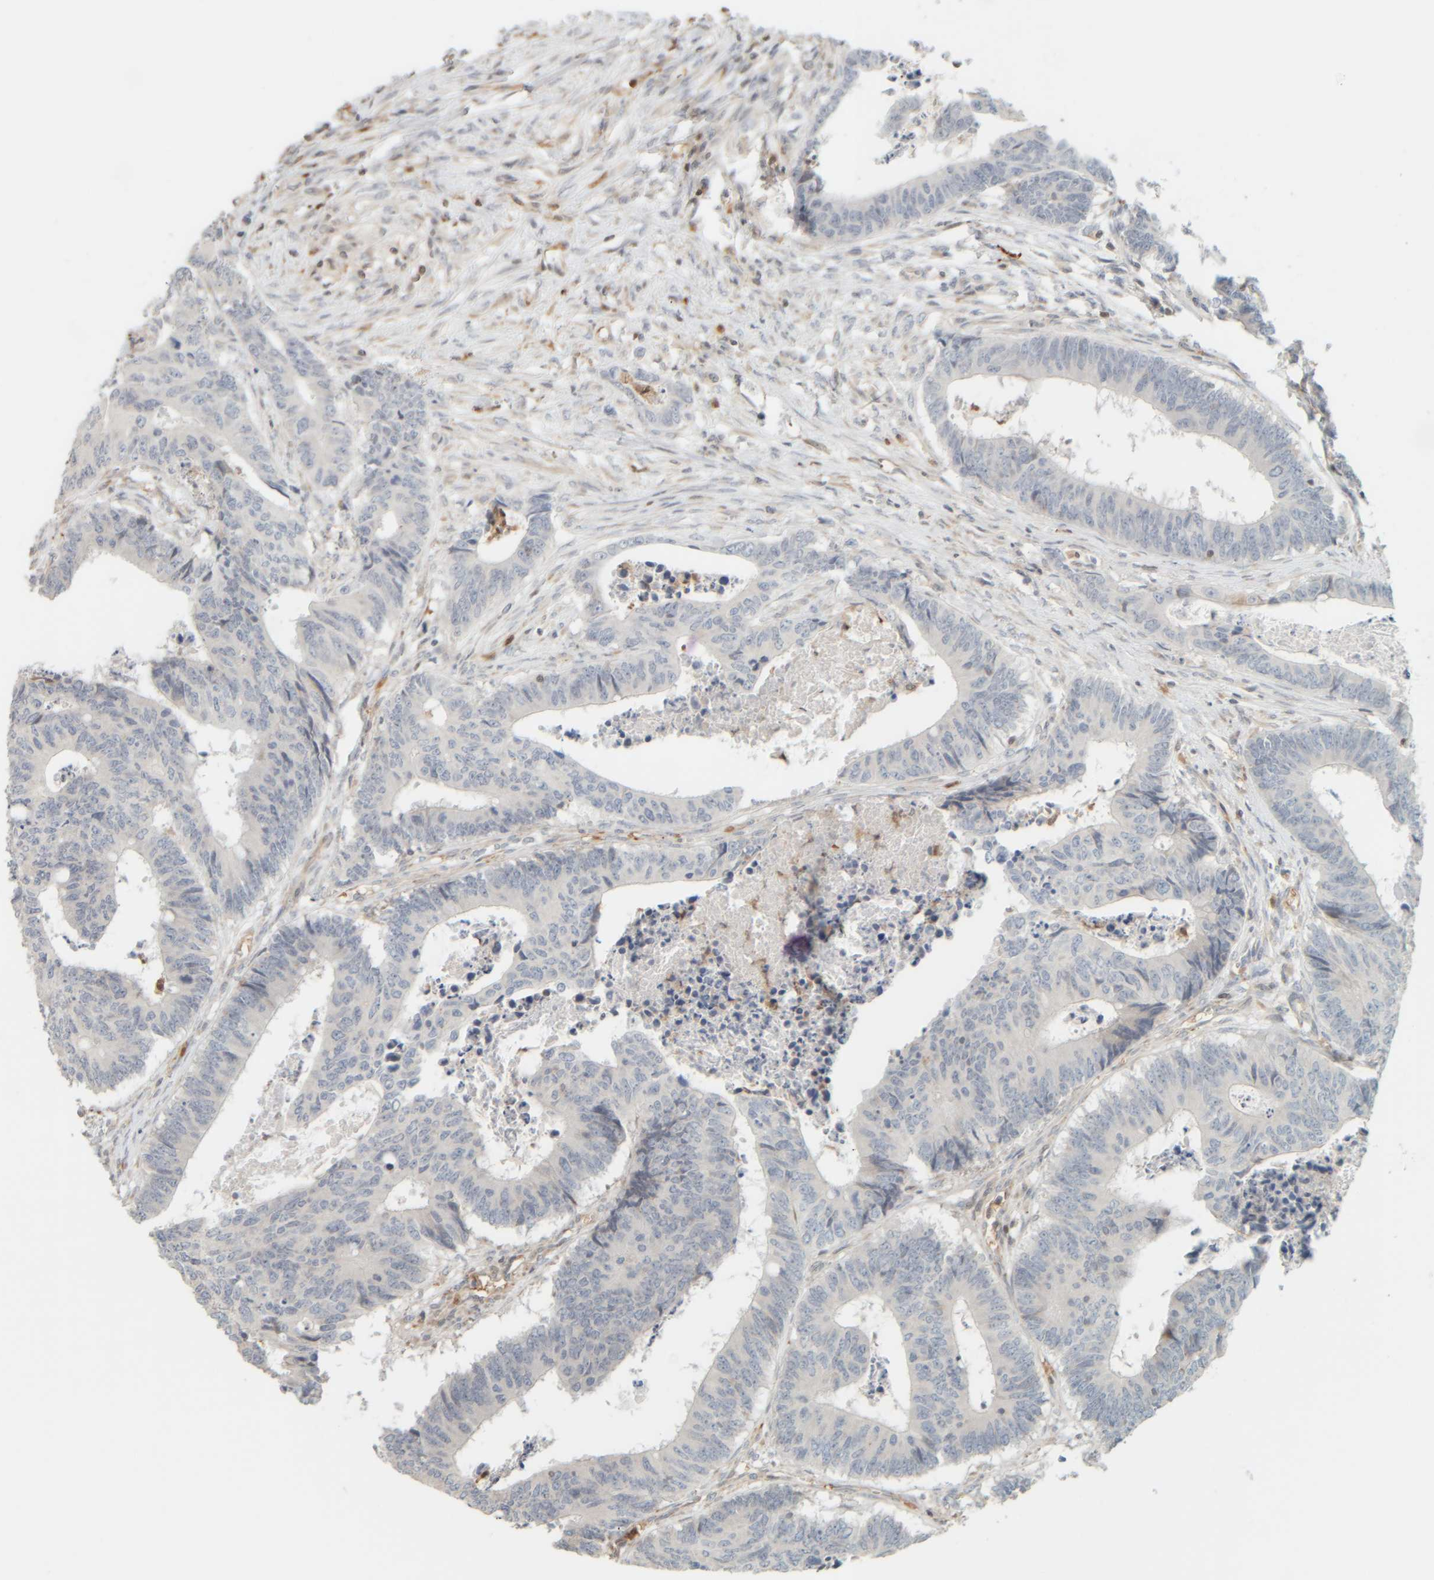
{"staining": {"intensity": "negative", "quantity": "none", "location": "none"}, "tissue": "colorectal cancer", "cell_type": "Tumor cells", "image_type": "cancer", "snomed": [{"axis": "morphology", "description": "Adenocarcinoma, NOS"}, {"axis": "topography", "description": "Rectum"}], "caption": "A photomicrograph of colorectal adenocarcinoma stained for a protein exhibits no brown staining in tumor cells.", "gene": "PTGES3L-AARSD1", "patient": {"sex": "male", "age": 84}}